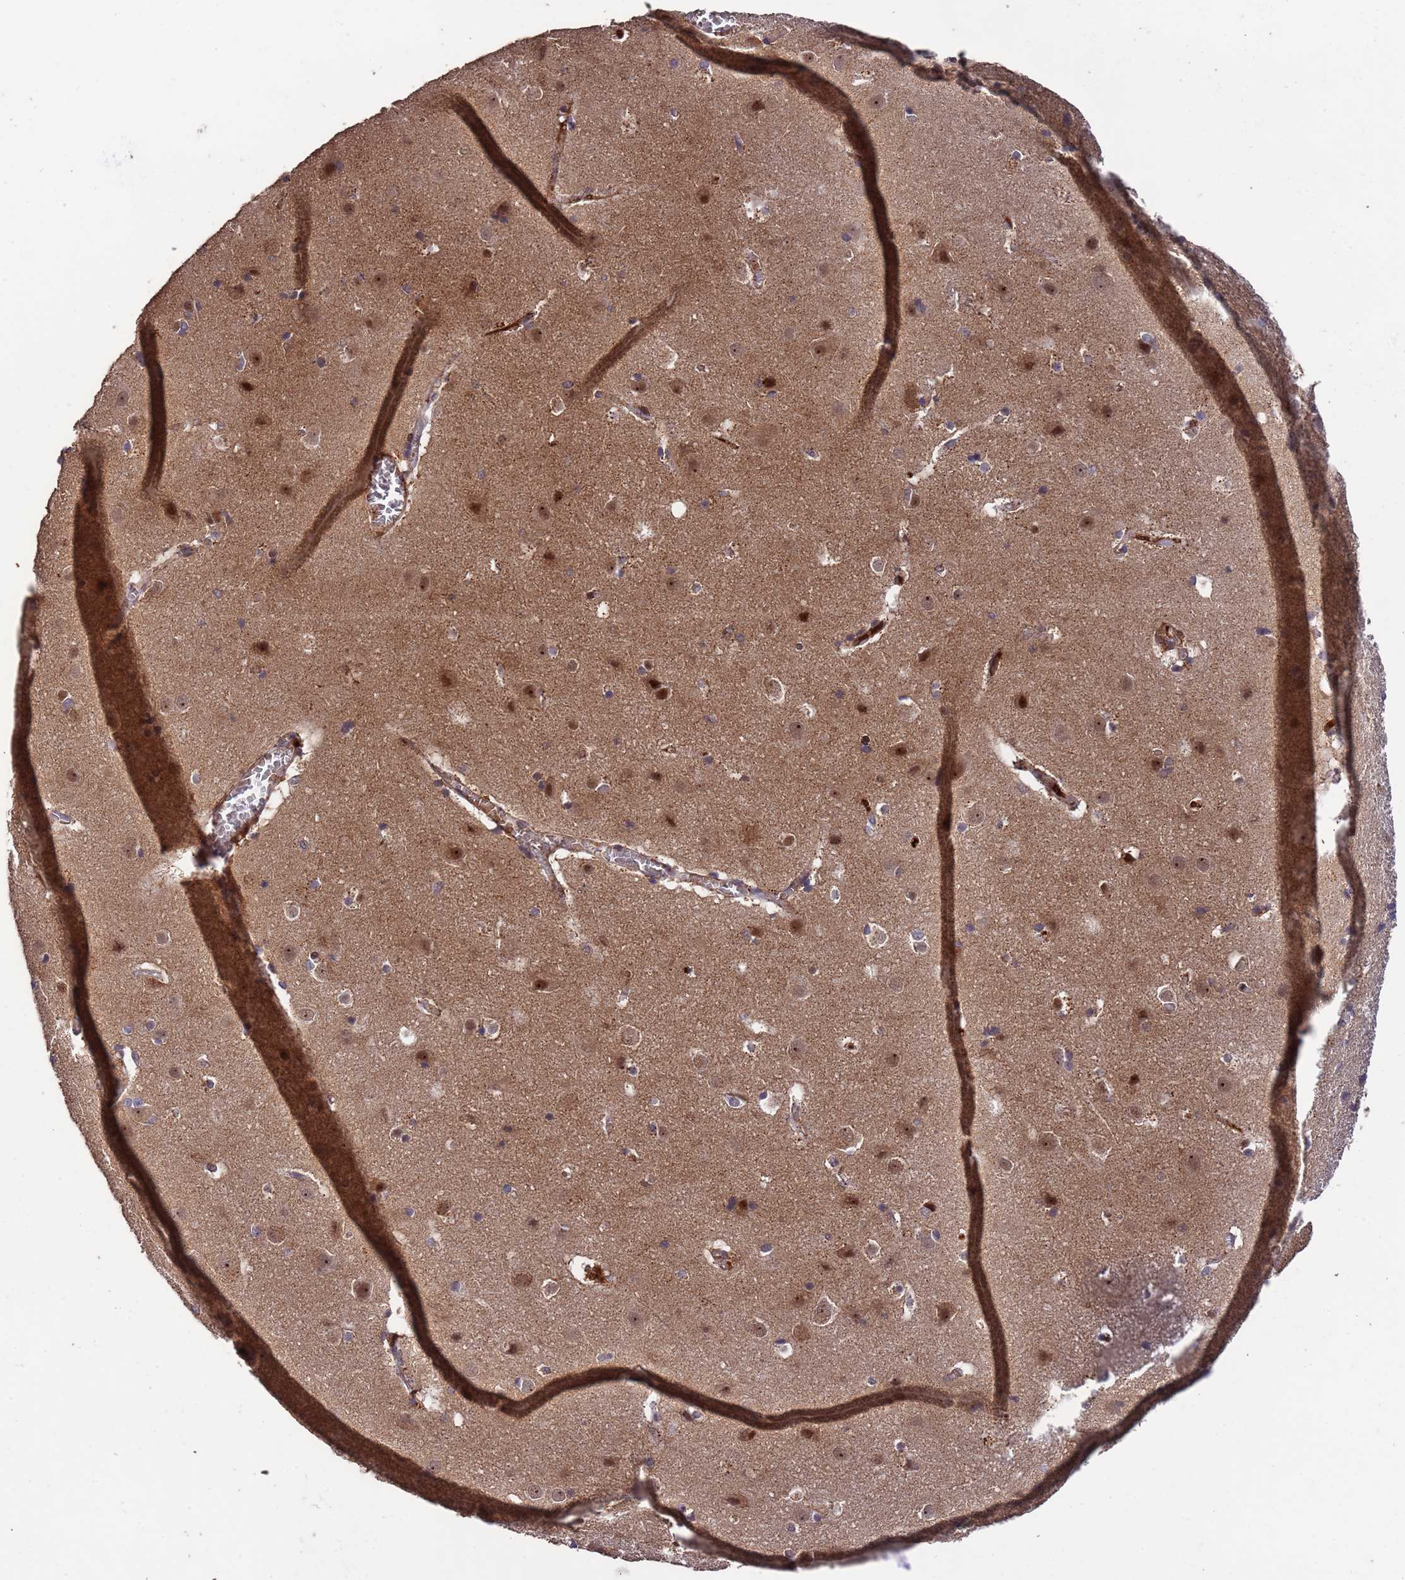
{"staining": {"intensity": "moderate", "quantity": ">75%", "location": "cytoplasmic/membranous"}, "tissue": "cerebral cortex", "cell_type": "Endothelial cells", "image_type": "normal", "snomed": [{"axis": "morphology", "description": "Normal tissue, NOS"}, {"axis": "topography", "description": "Cerebral cortex"}], "caption": "Immunohistochemistry (IHC) staining of normal cerebral cortex, which exhibits medium levels of moderate cytoplasmic/membranous expression in approximately >75% of endothelial cells indicating moderate cytoplasmic/membranous protein staining. The staining was performed using DAB (3,3'-diaminobenzidine) (brown) for protein detection and nuclei were counterstained in hematoxylin (blue).", "gene": "CCDC184", "patient": {"sex": "male", "age": 54}}